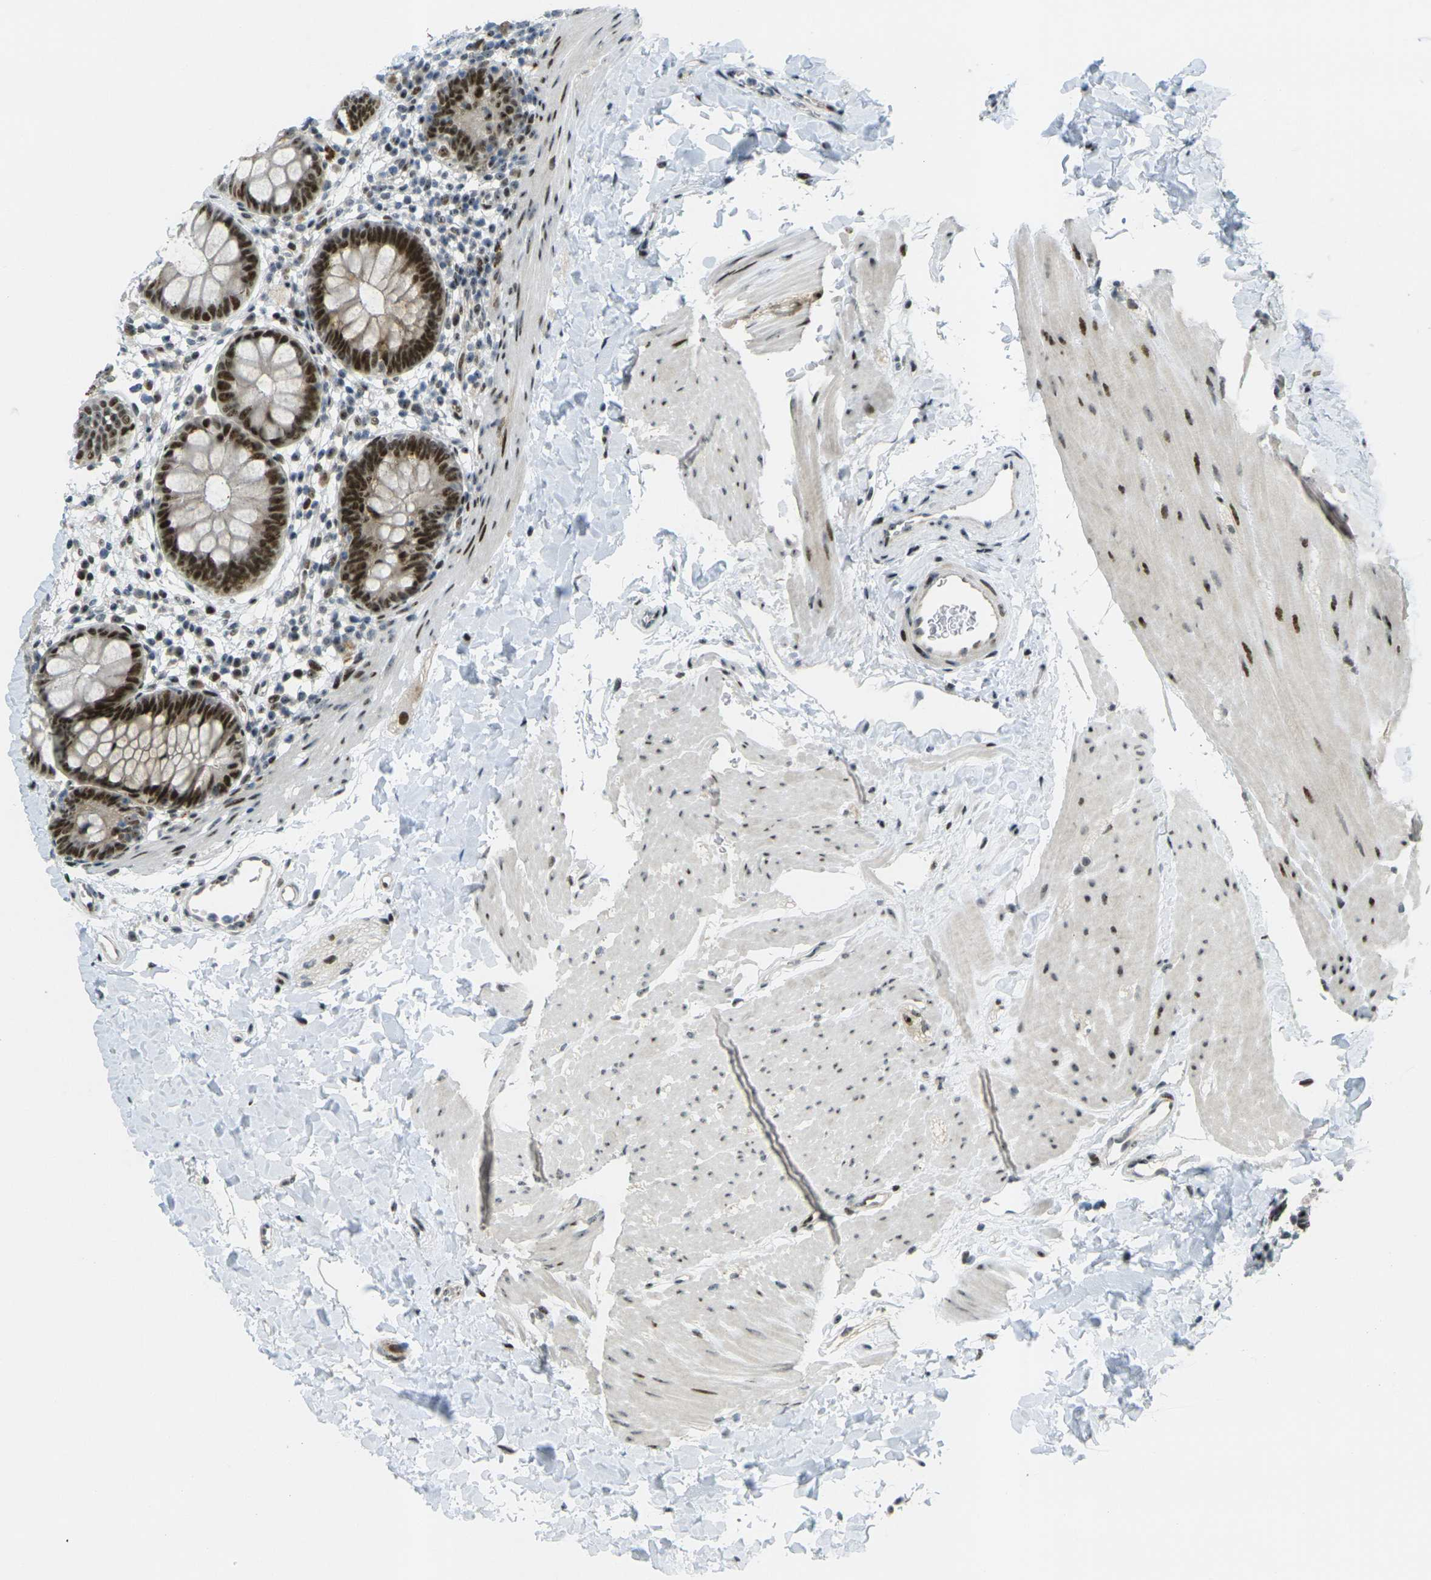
{"staining": {"intensity": "strong", "quantity": ">75%", "location": "cytoplasmic/membranous,nuclear"}, "tissue": "rectum", "cell_type": "Glandular cells", "image_type": "normal", "snomed": [{"axis": "morphology", "description": "Normal tissue, NOS"}, {"axis": "topography", "description": "Rectum"}], "caption": "An image of human rectum stained for a protein shows strong cytoplasmic/membranous,nuclear brown staining in glandular cells.", "gene": "UBE2C", "patient": {"sex": "female", "age": 24}}